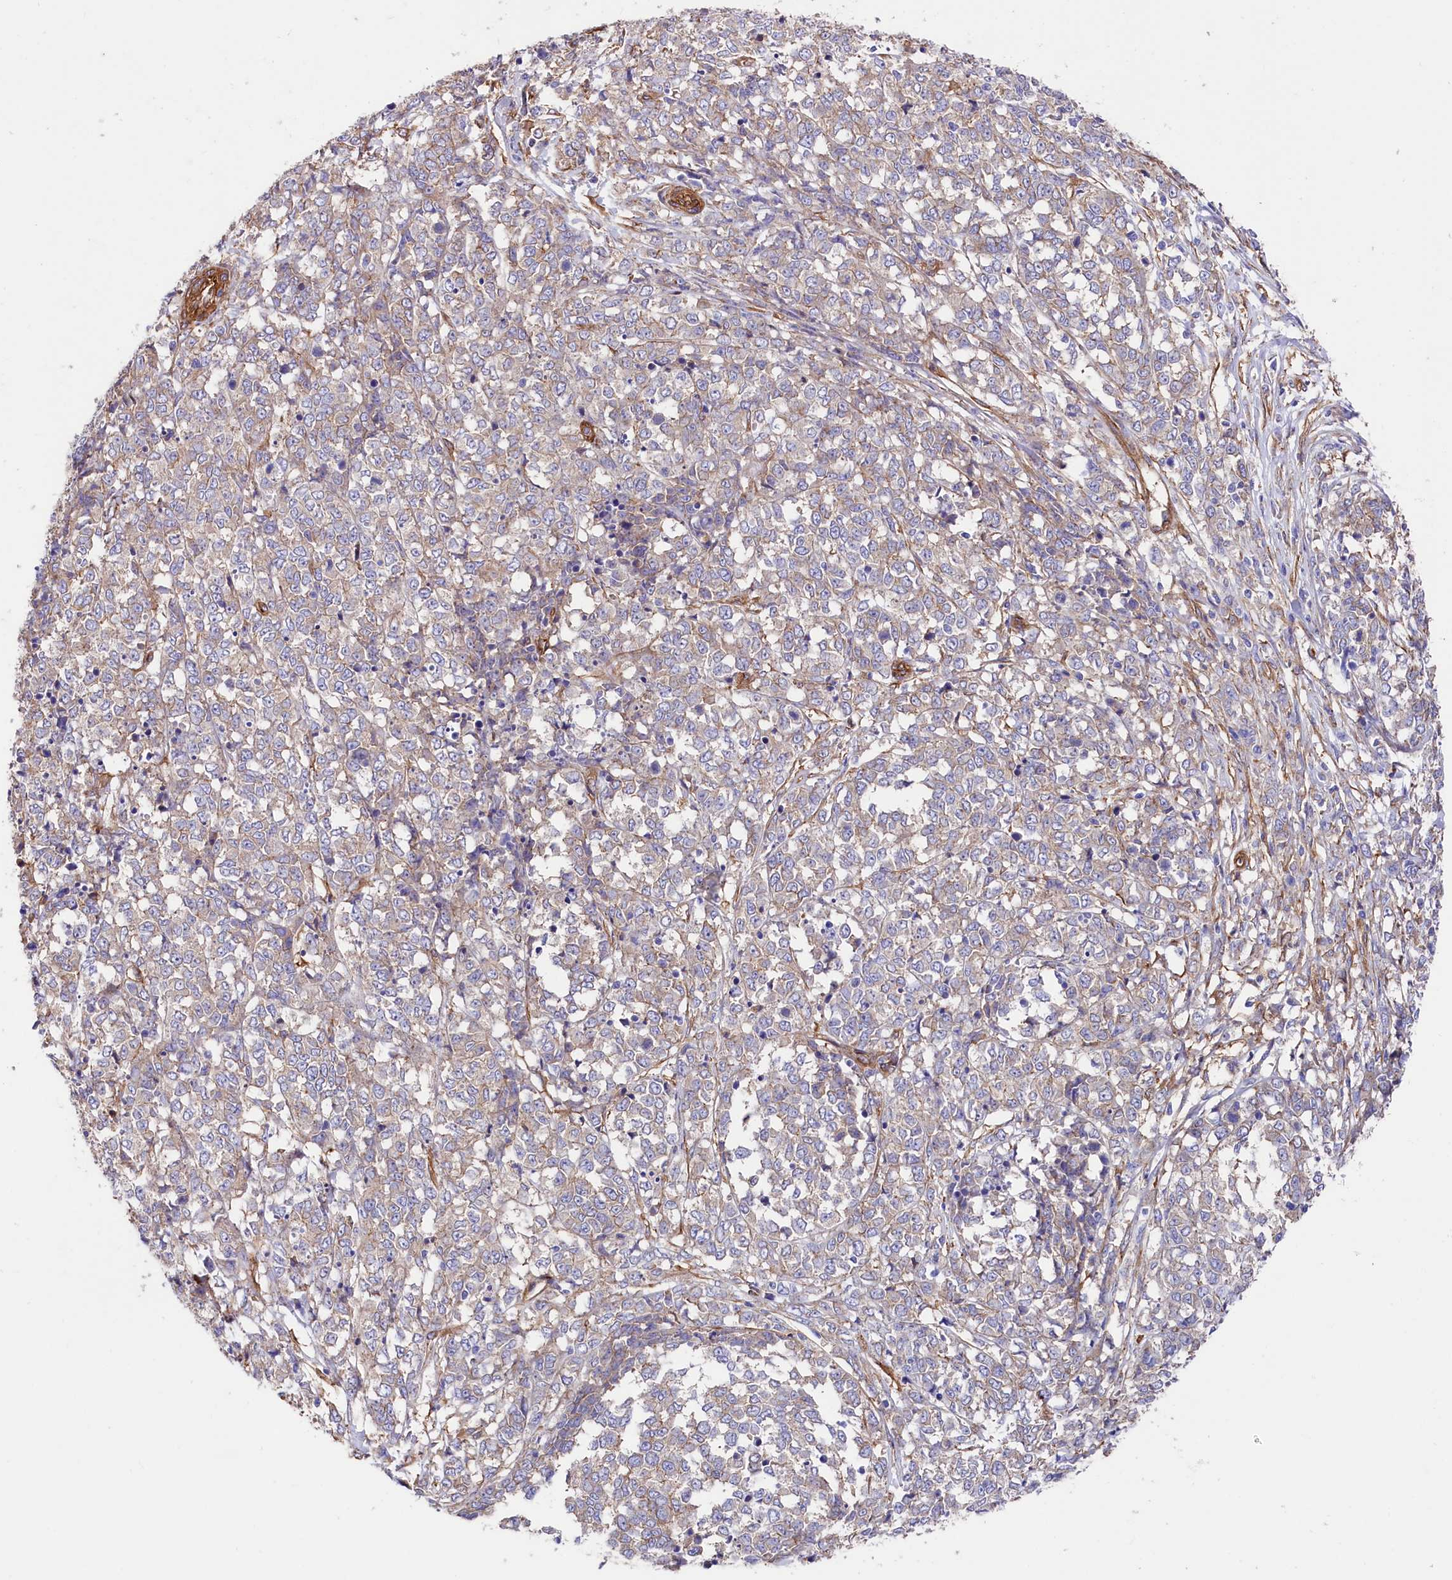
{"staining": {"intensity": "negative", "quantity": "none", "location": "none"}, "tissue": "melanoma", "cell_type": "Tumor cells", "image_type": "cancer", "snomed": [{"axis": "morphology", "description": "Malignant melanoma, NOS"}, {"axis": "topography", "description": "Skin"}], "caption": "Tumor cells are negative for brown protein staining in melanoma. The staining was performed using DAB (3,3'-diaminobenzidine) to visualize the protein expression in brown, while the nuclei were stained in blue with hematoxylin (Magnification: 20x).", "gene": "TNKS1BP1", "patient": {"sex": "female", "age": 72}}